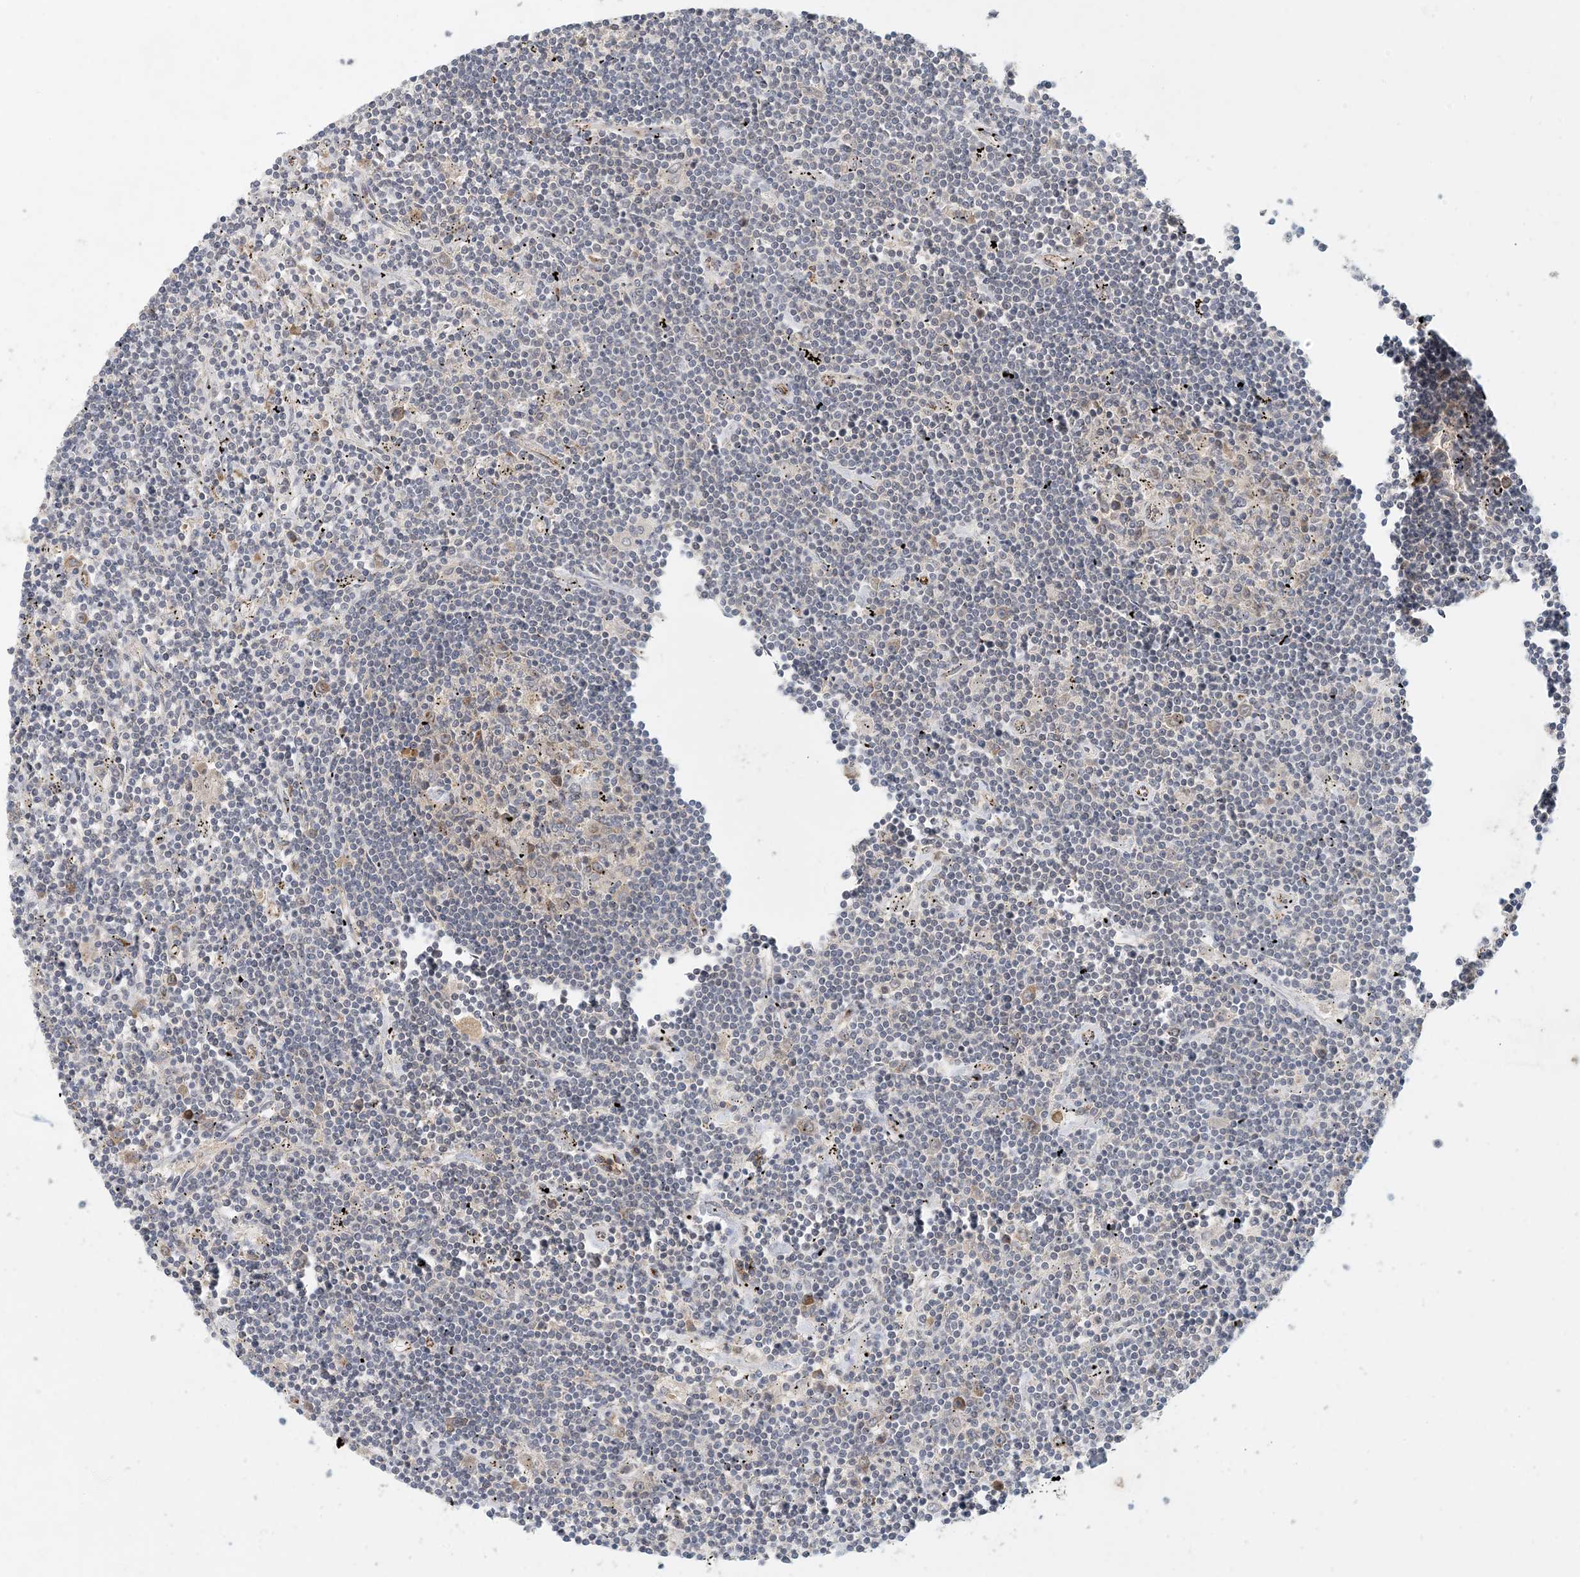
{"staining": {"intensity": "negative", "quantity": "none", "location": "none"}, "tissue": "lymphoma", "cell_type": "Tumor cells", "image_type": "cancer", "snomed": [{"axis": "morphology", "description": "Malignant lymphoma, non-Hodgkin's type, Low grade"}, {"axis": "topography", "description": "Spleen"}], "caption": "This is a photomicrograph of immunohistochemistry staining of lymphoma, which shows no expression in tumor cells.", "gene": "ZBTB3", "patient": {"sex": "male", "age": 76}}